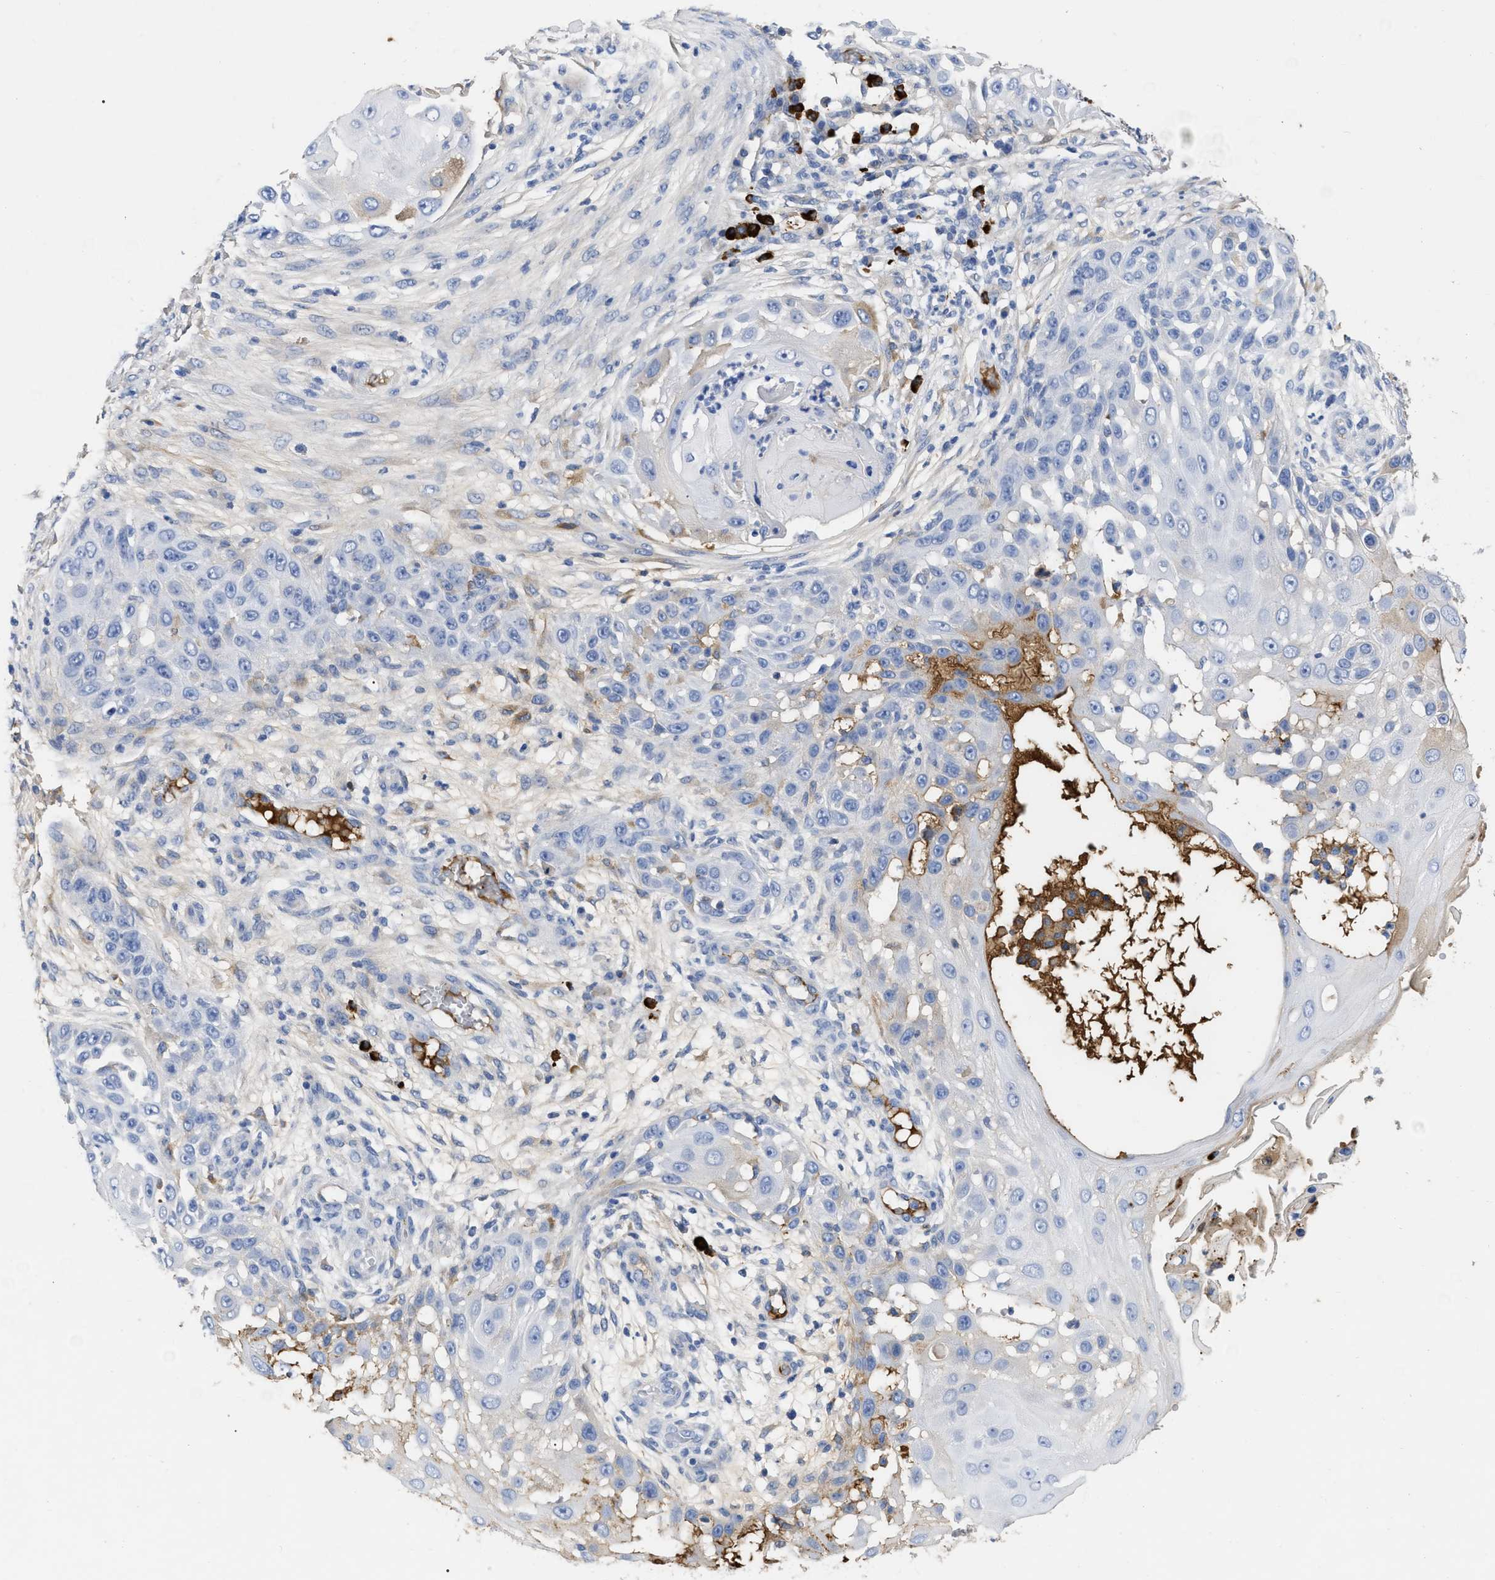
{"staining": {"intensity": "negative", "quantity": "none", "location": "none"}, "tissue": "skin cancer", "cell_type": "Tumor cells", "image_type": "cancer", "snomed": [{"axis": "morphology", "description": "Squamous cell carcinoma, NOS"}, {"axis": "topography", "description": "Skin"}], "caption": "The histopathology image demonstrates no significant expression in tumor cells of skin squamous cell carcinoma. The staining was performed using DAB to visualize the protein expression in brown, while the nuclei were stained in blue with hematoxylin (Magnification: 20x).", "gene": "IGHV5-51", "patient": {"sex": "female", "age": 44}}